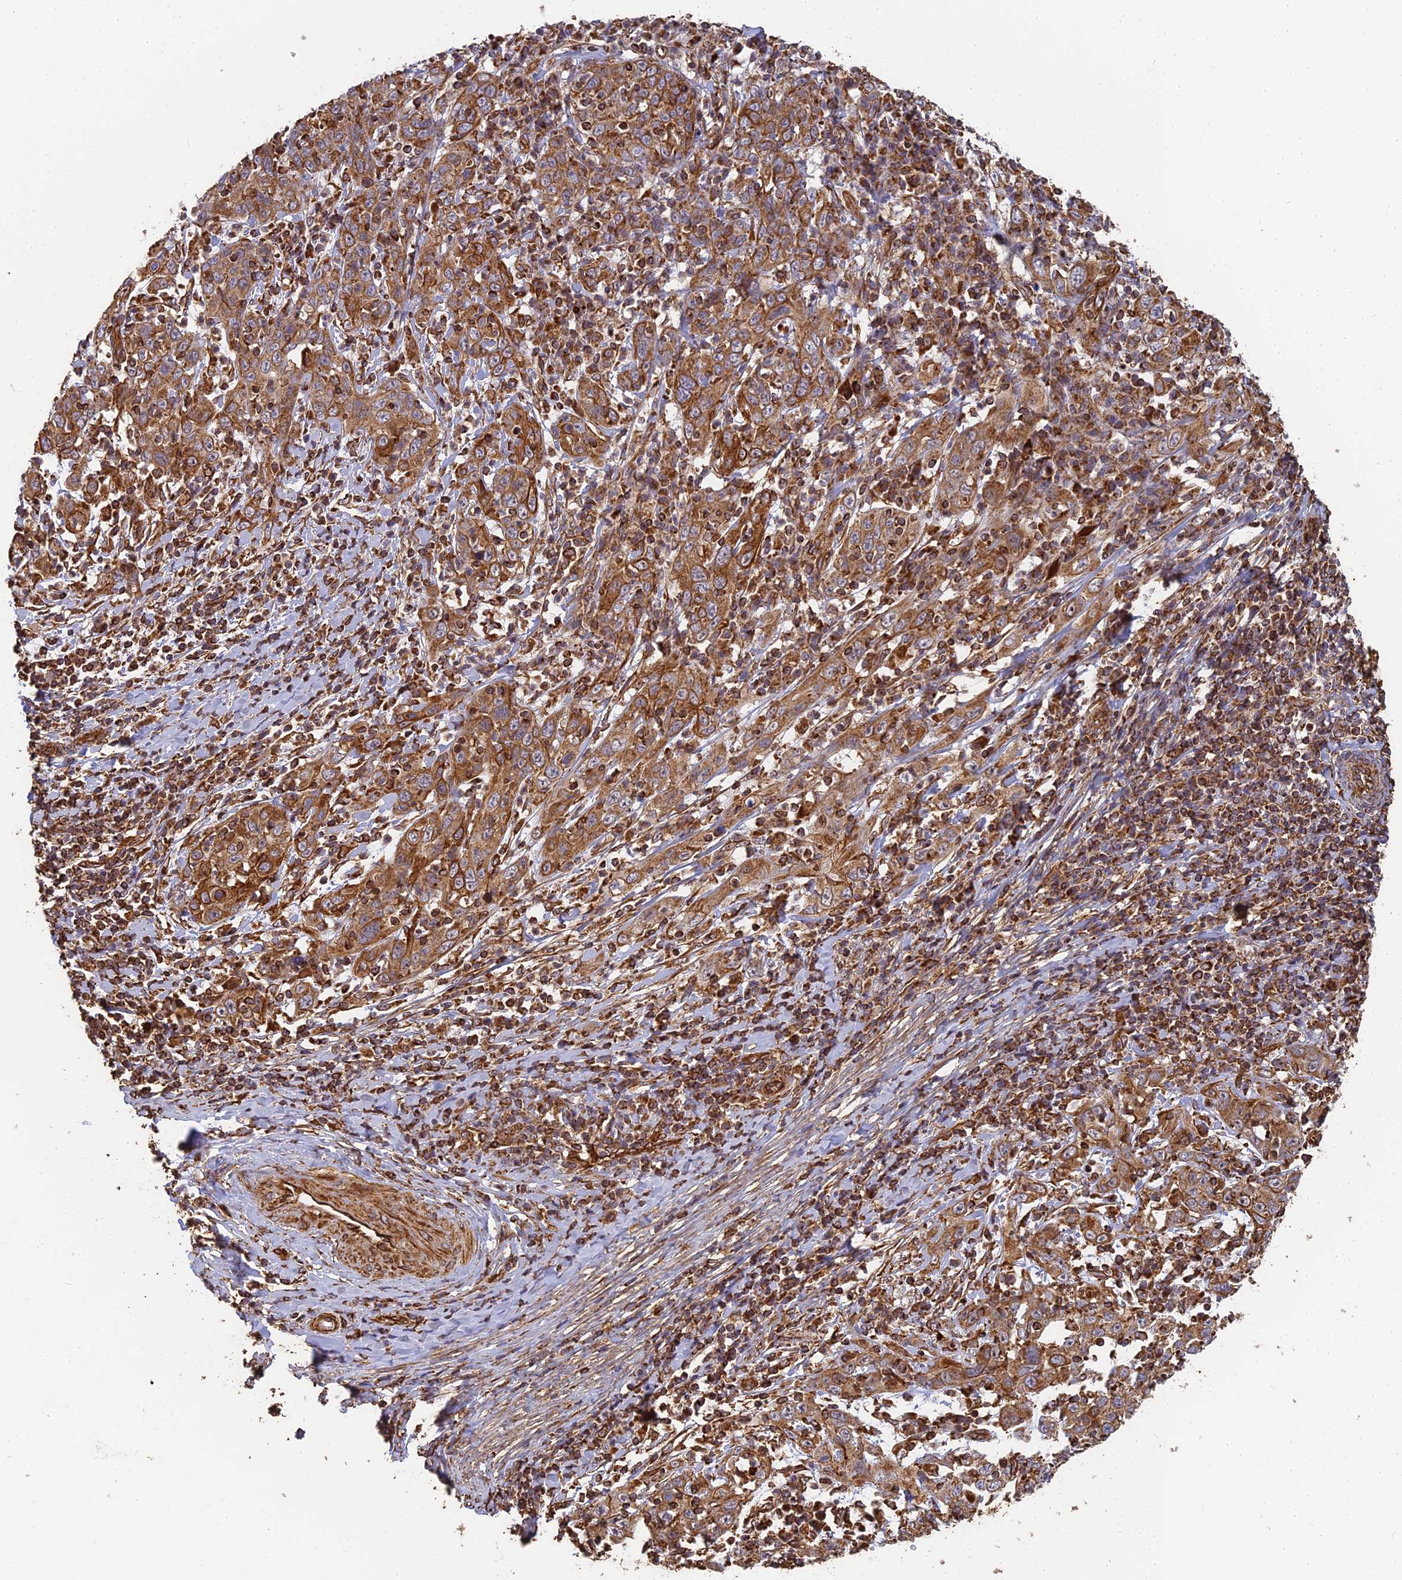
{"staining": {"intensity": "moderate", "quantity": ">75%", "location": "cytoplasmic/membranous"}, "tissue": "cervical cancer", "cell_type": "Tumor cells", "image_type": "cancer", "snomed": [{"axis": "morphology", "description": "Squamous cell carcinoma, NOS"}, {"axis": "topography", "description": "Cervix"}], "caption": "Protein staining of squamous cell carcinoma (cervical) tissue shows moderate cytoplasmic/membranous staining in about >75% of tumor cells.", "gene": "DSTYK", "patient": {"sex": "female", "age": 46}}